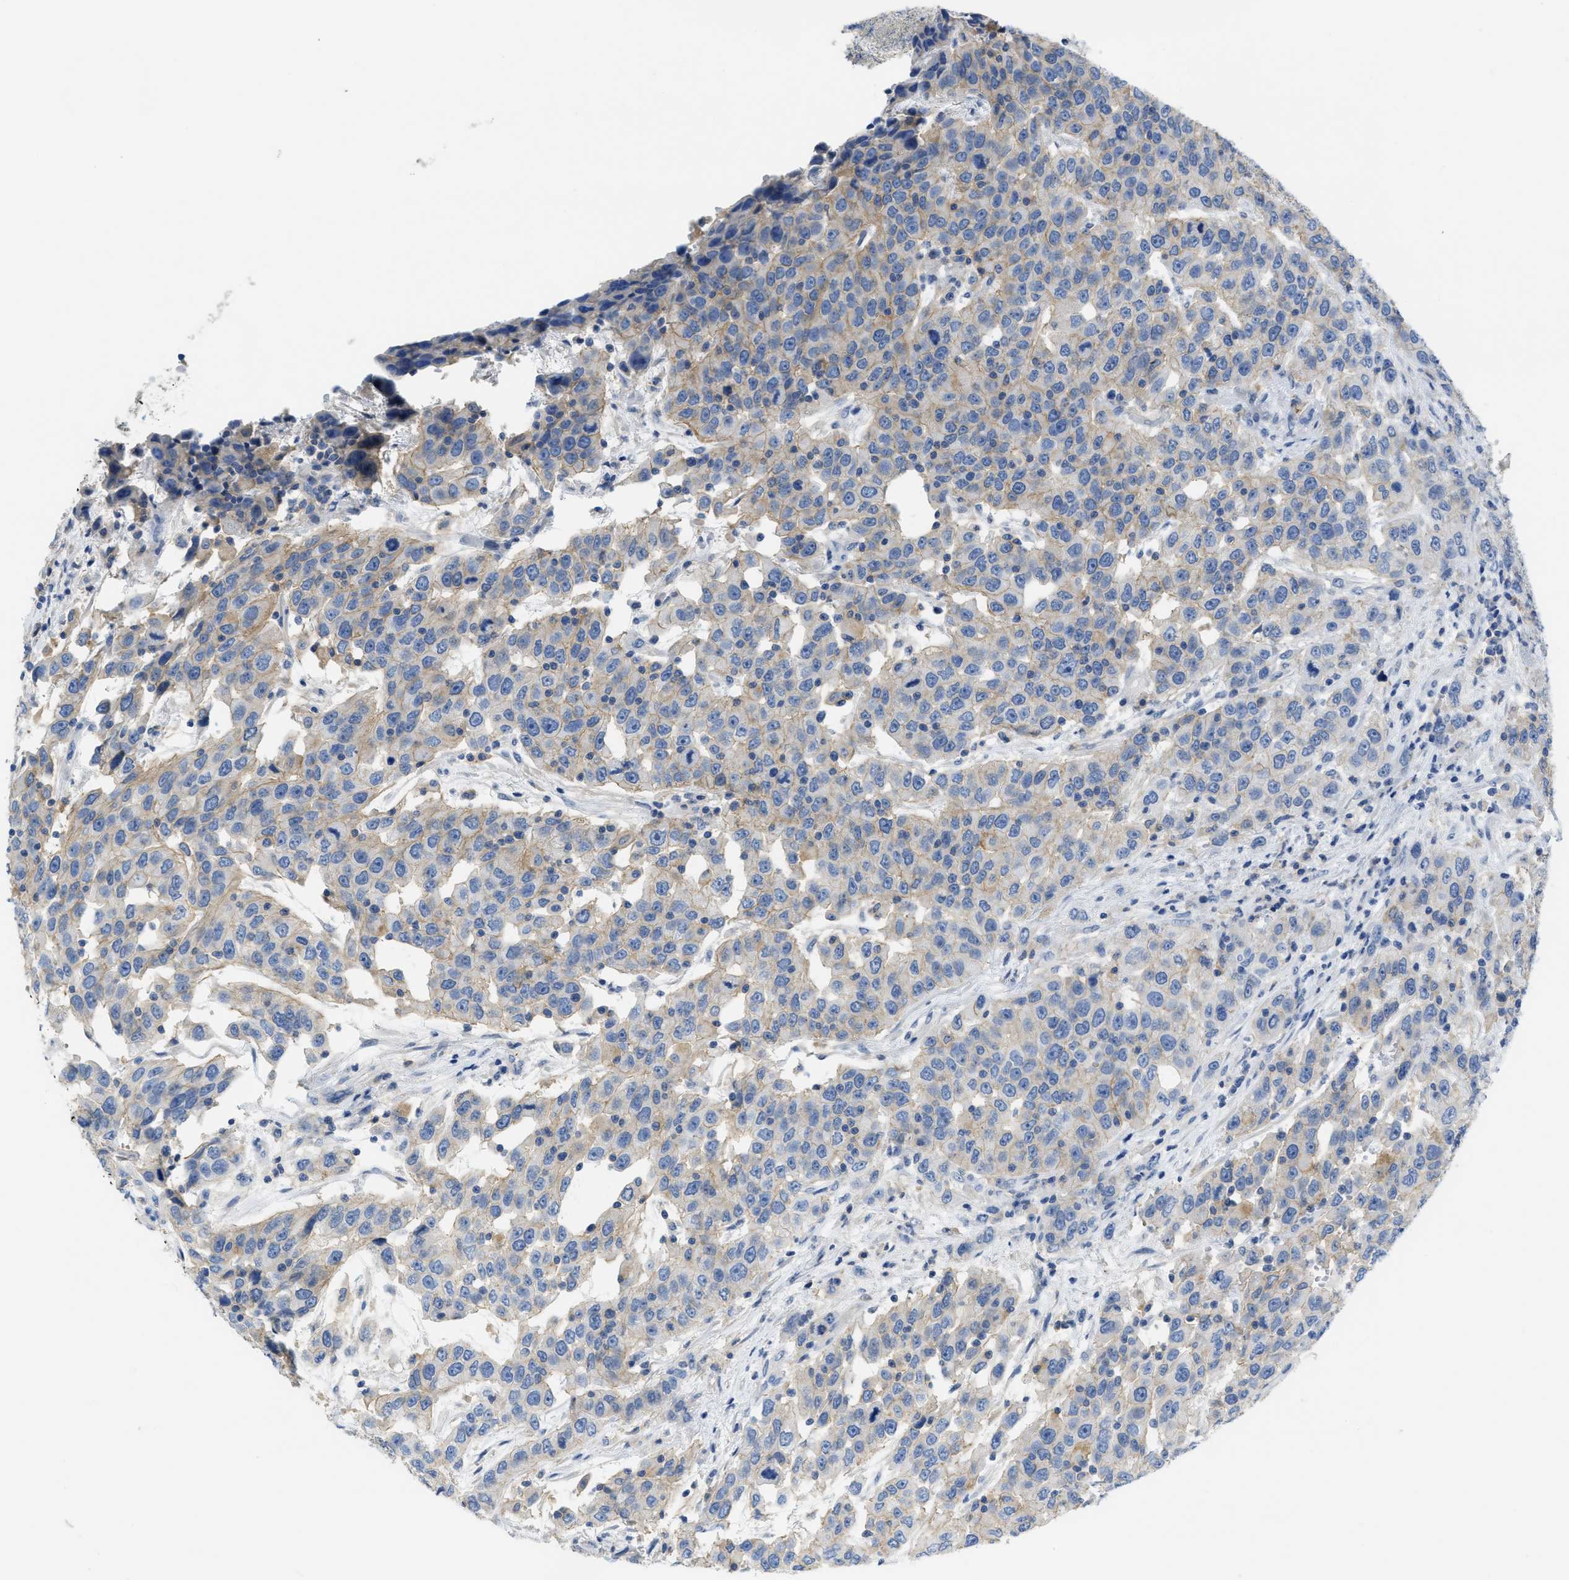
{"staining": {"intensity": "moderate", "quantity": "<25%", "location": "cytoplasmic/membranous"}, "tissue": "urothelial cancer", "cell_type": "Tumor cells", "image_type": "cancer", "snomed": [{"axis": "morphology", "description": "Urothelial carcinoma, High grade"}, {"axis": "topography", "description": "Urinary bladder"}], "caption": "Protein expression analysis of urothelial cancer reveals moderate cytoplasmic/membranous positivity in approximately <25% of tumor cells.", "gene": "CNNM4", "patient": {"sex": "female", "age": 80}}